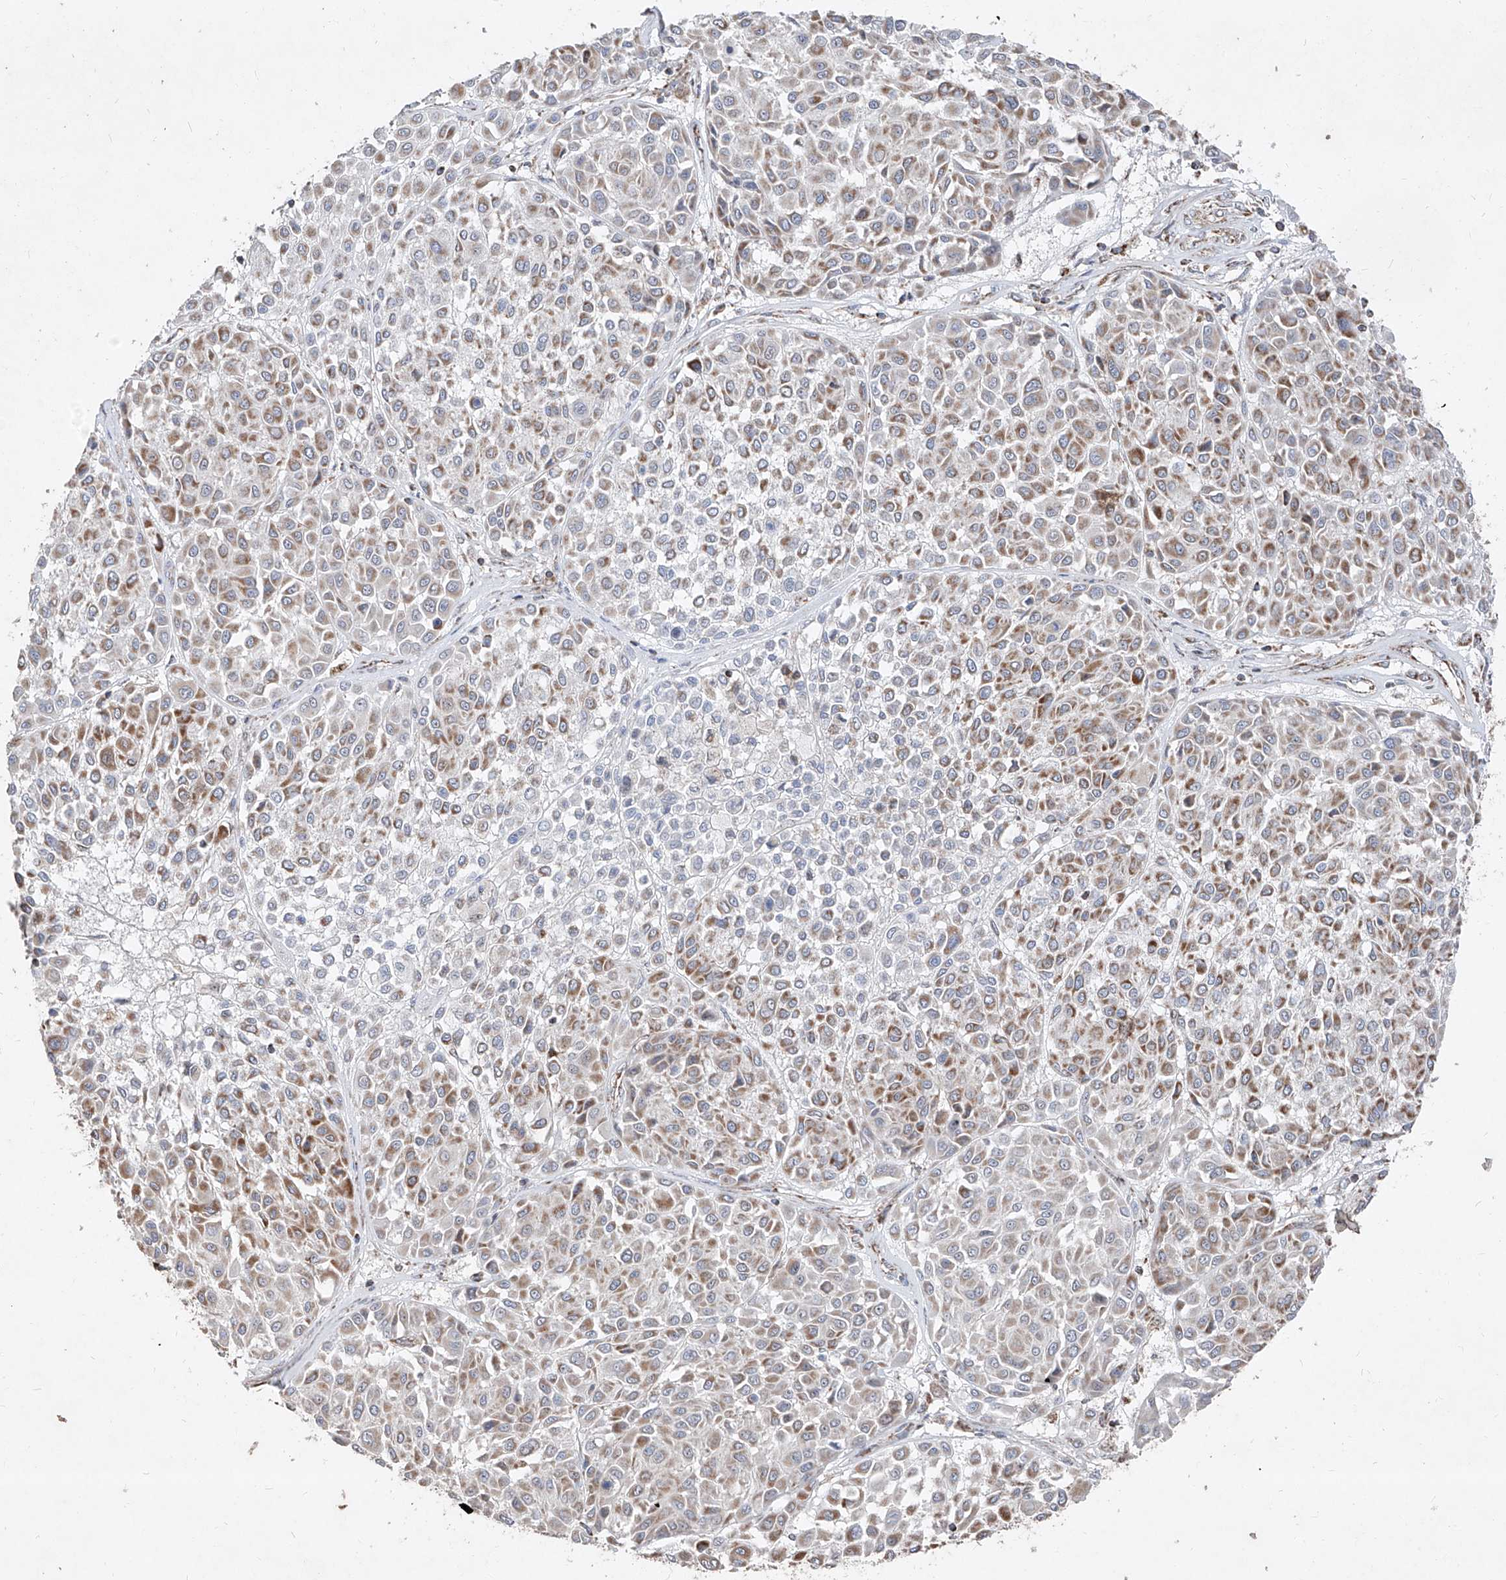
{"staining": {"intensity": "moderate", "quantity": "<25%", "location": "cytoplasmic/membranous"}, "tissue": "melanoma", "cell_type": "Tumor cells", "image_type": "cancer", "snomed": [{"axis": "morphology", "description": "Malignant melanoma, Metastatic site"}, {"axis": "topography", "description": "Soft tissue"}], "caption": "Immunohistochemistry (IHC) (DAB (3,3'-diaminobenzidine)) staining of human malignant melanoma (metastatic site) displays moderate cytoplasmic/membranous protein expression in about <25% of tumor cells. Nuclei are stained in blue.", "gene": "NDUFB3", "patient": {"sex": "male", "age": 41}}